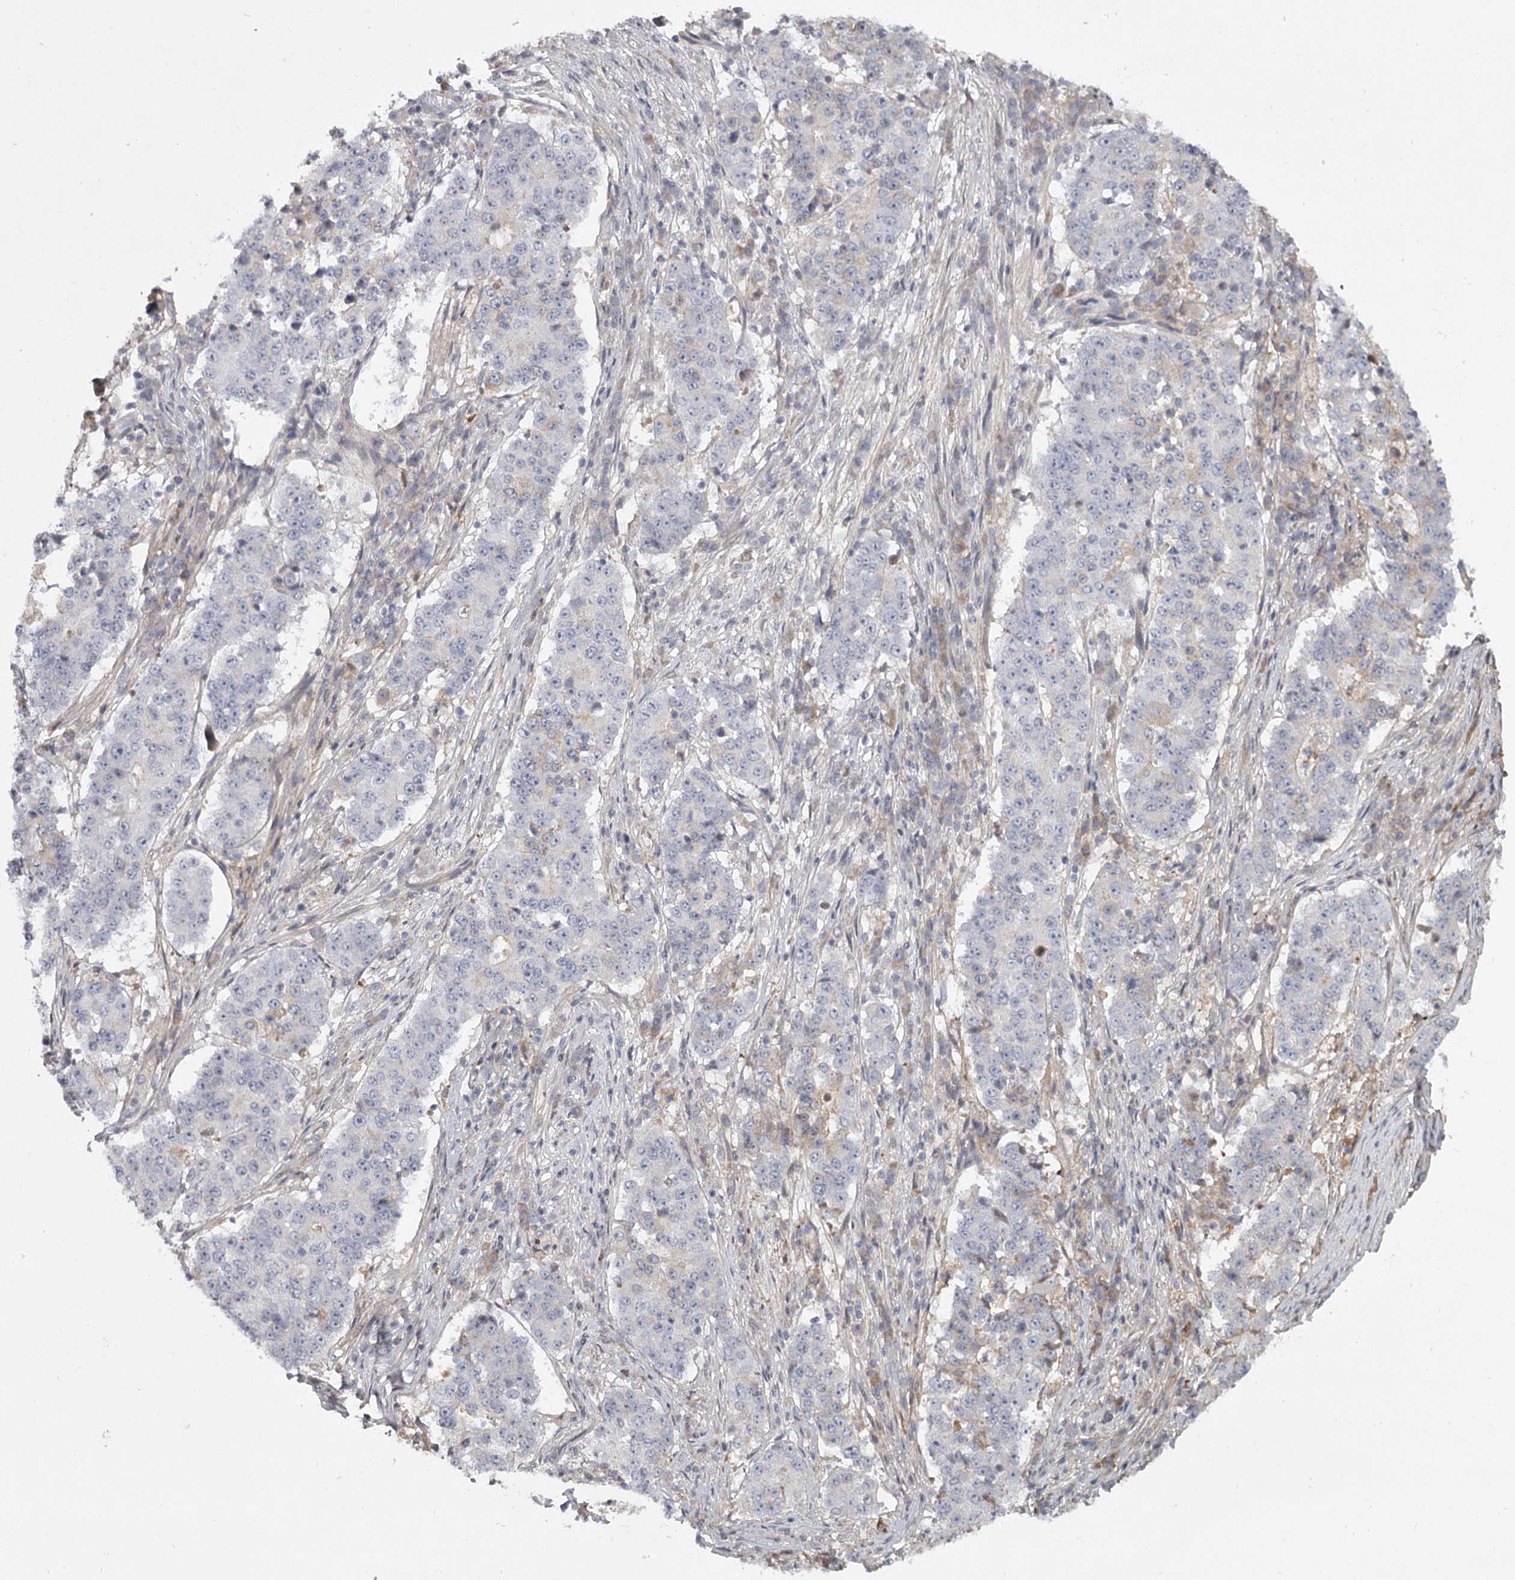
{"staining": {"intensity": "negative", "quantity": "none", "location": "none"}, "tissue": "stomach cancer", "cell_type": "Tumor cells", "image_type": "cancer", "snomed": [{"axis": "morphology", "description": "Adenocarcinoma, NOS"}, {"axis": "topography", "description": "Stomach"}], "caption": "High power microscopy photomicrograph of an immunohistochemistry photomicrograph of adenocarcinoma (stomach), revealing no significant staining in tumor cells.", "gene": "DHRS9", "patient": {"sex": "male", "age": 59}}